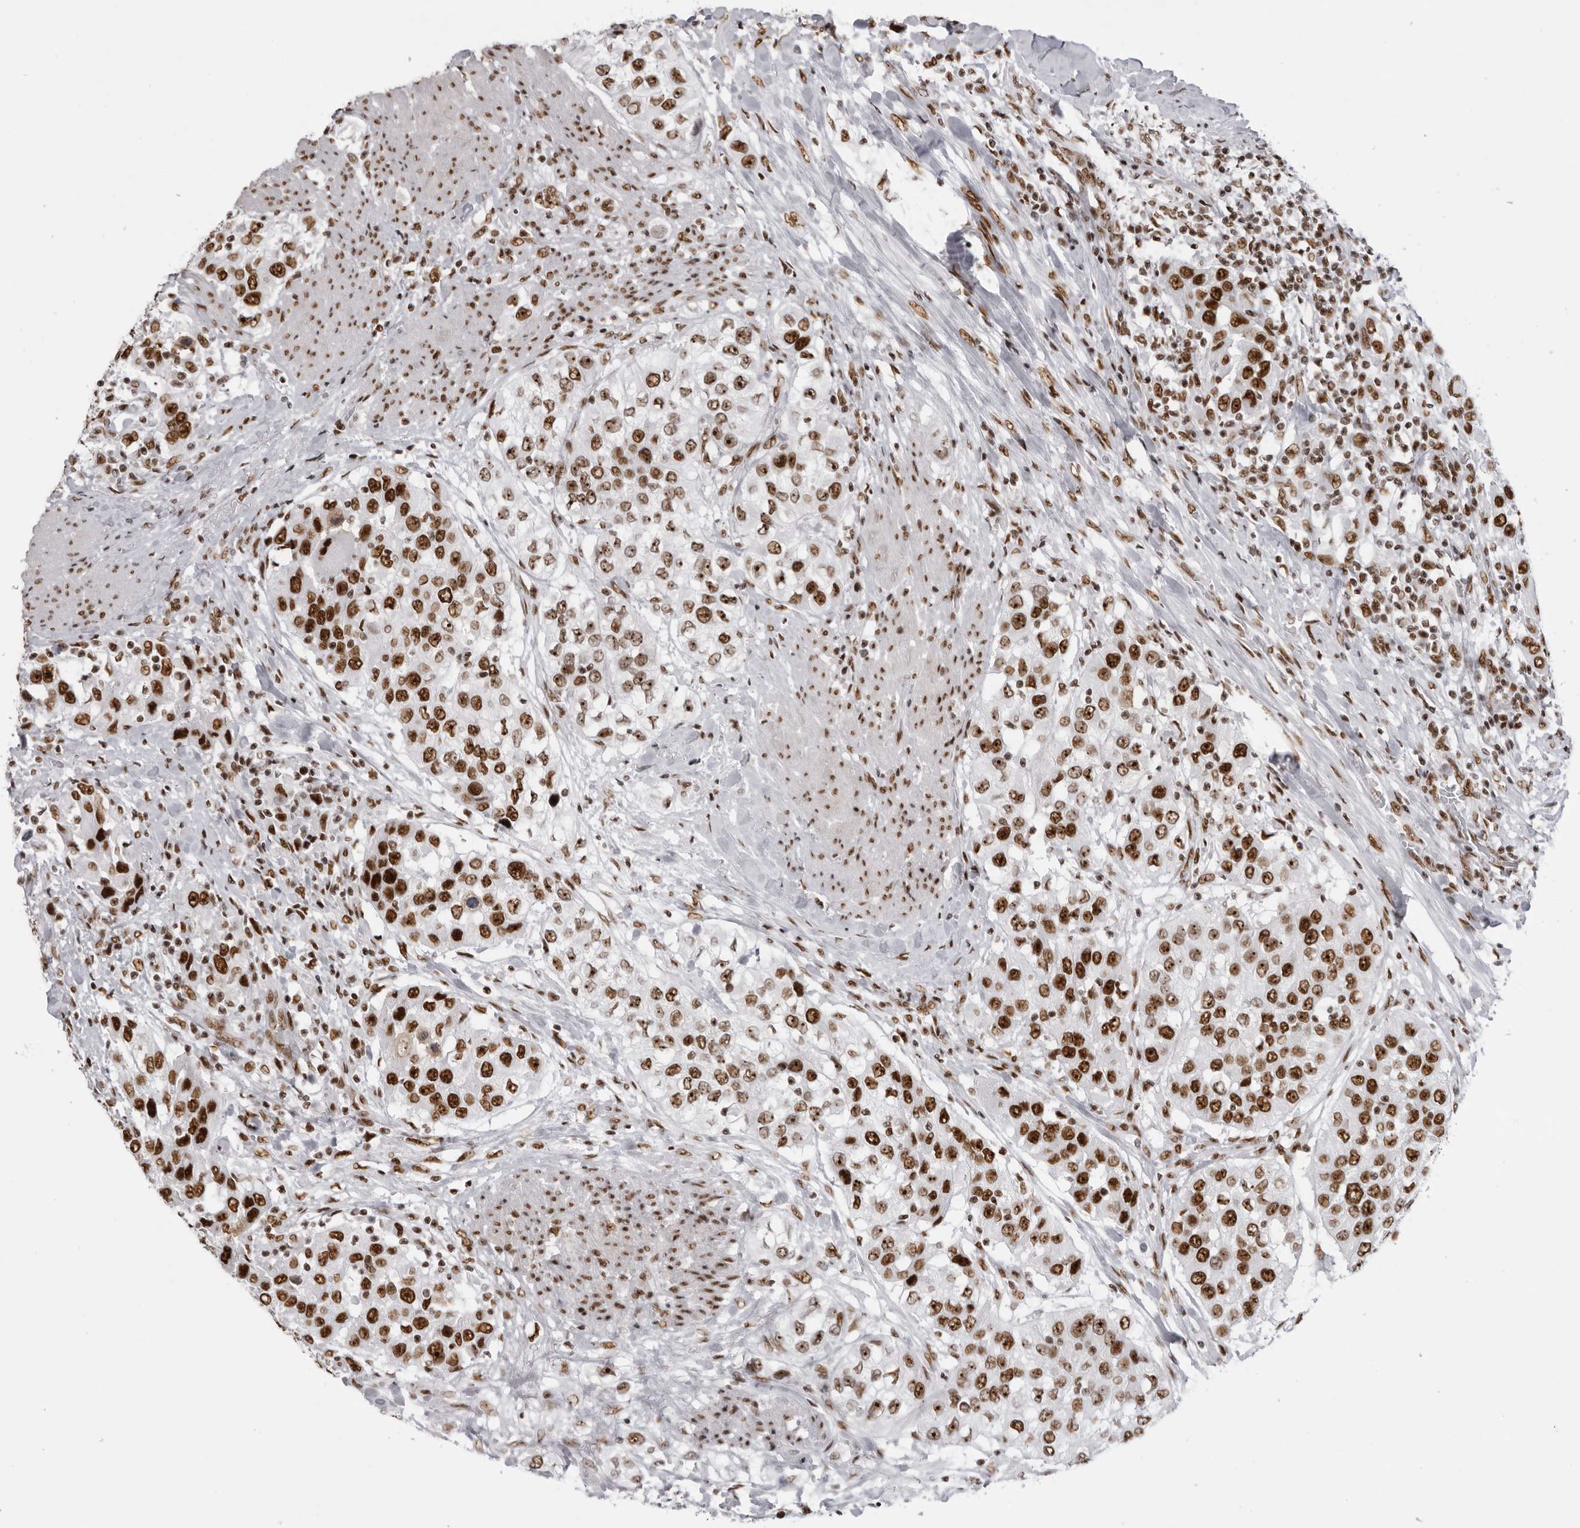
{"staining": {"intensity": "strong", "quantity": ">75%", "location": "nuclear"}, "tissue": "urothelial cancer", "cell_type": "Tumor cells", "image_type": "cancer", "snomed": [{"axis": "morphology", "description": "Urothelial carcinoma, High grade"}, {"axis": "topography", "description": "Urinary bladder"}], "caption": "Urothelial cancer stained with DAB (3,3'-diaminobenzidine) immunohistochemistry (IHC) displays high levels of strong nuclear expression in approximately >75% of tumor cells.", "gene": "DHX9", "patient": {"sex": "female", "age": 80}}